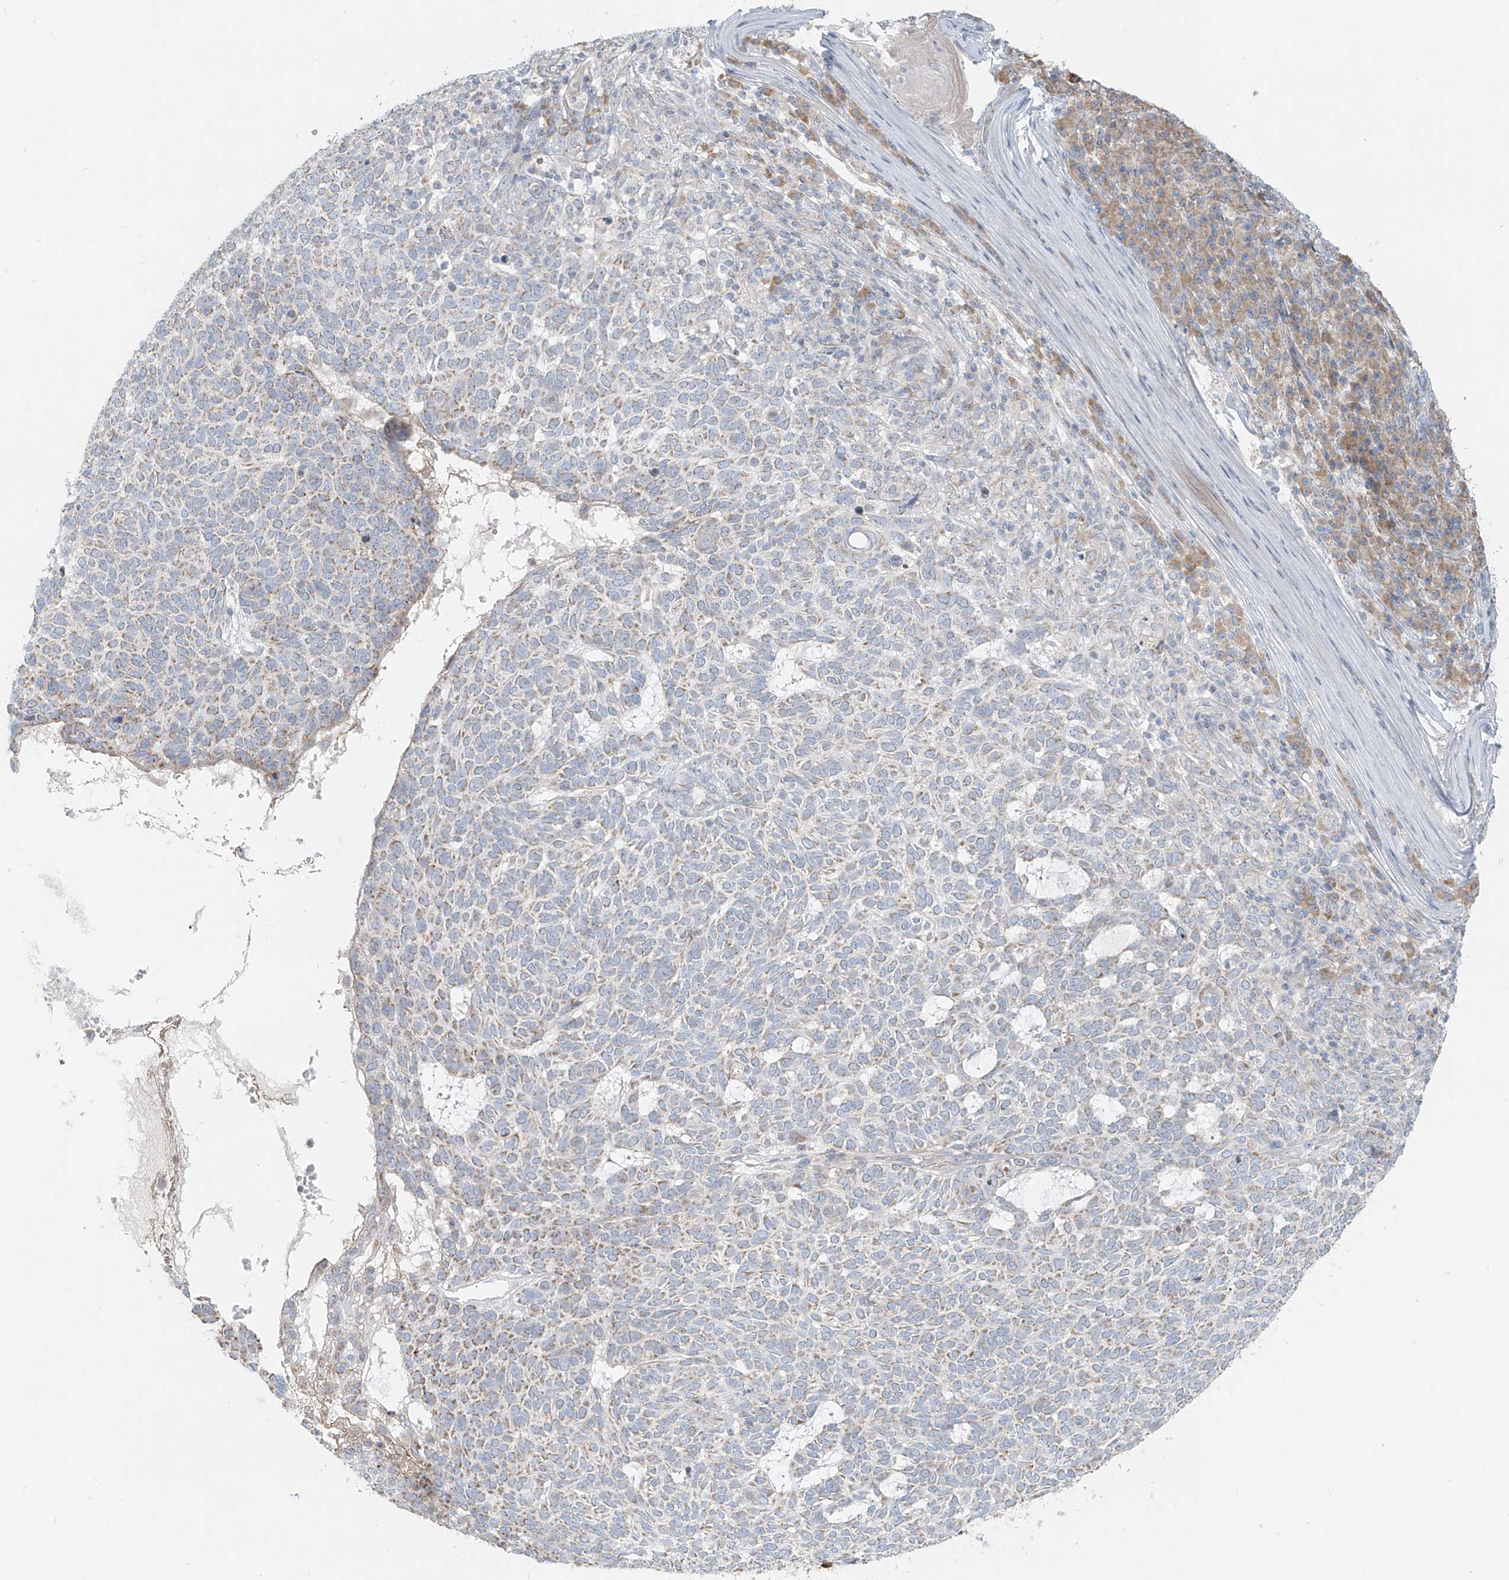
{"staining": {"intensity": "weak", "quantity": "25%-75%", "location": "cytoplasmic/membranous"}, "tissue": "skin cancer", "cell_type": "Tumor cells", "image_type": "cancer", "snomed": [{"axis": "morphology", "description": "Squamous cell carcinoma, NOS"}, {"axis": "topography", "description": "Skin"}], "caption": "Protein staining of skin squamous cell carcinoma tissue shows weak cytoplasmic/membranous positivity in approximately 25%-75% of tumor cells.", "gene": "UST", "patient": {"sex": "female", "age": 90}}